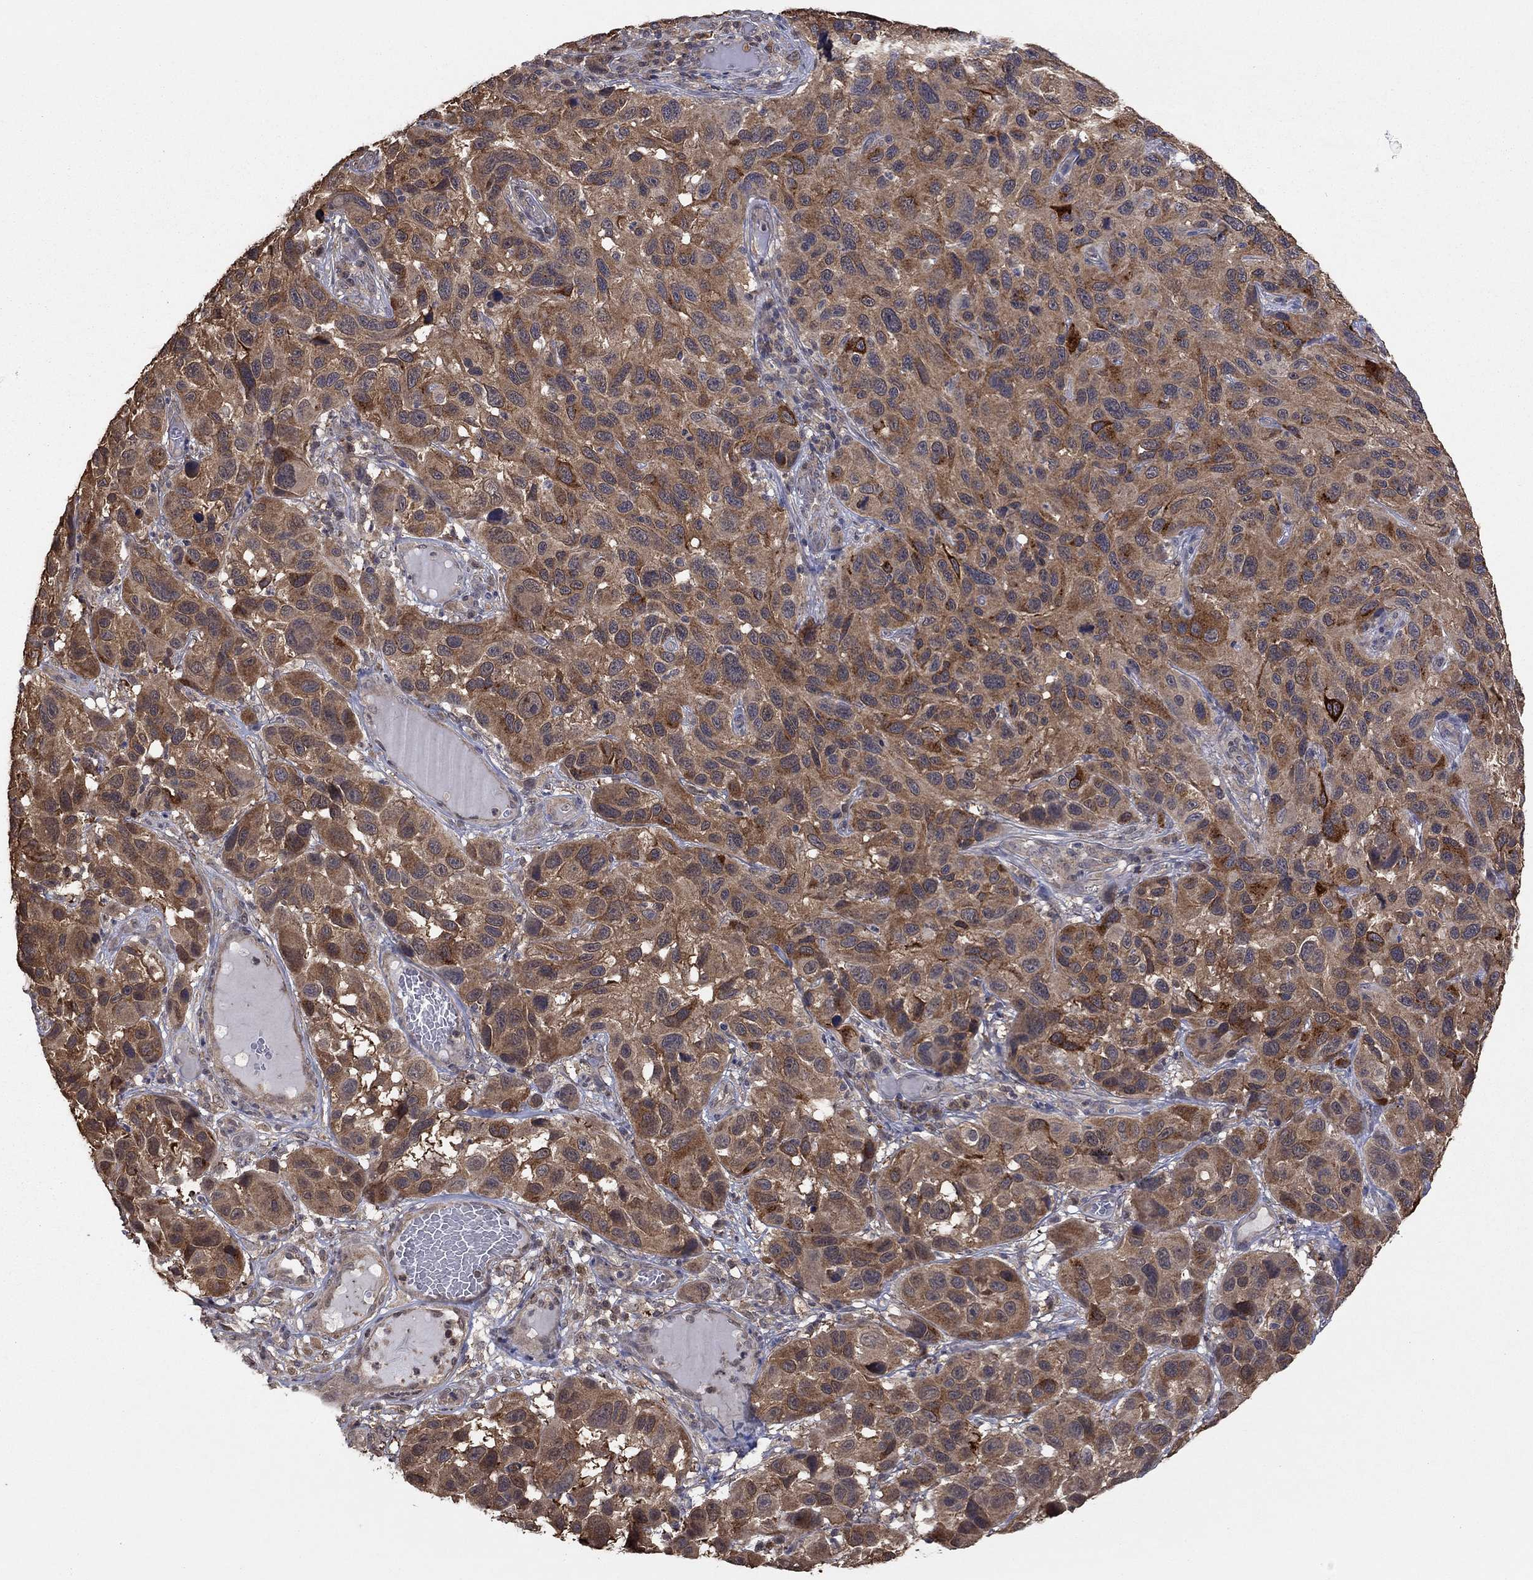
{"staining": {"intensity": "moderate", "quantity": "25%-75%", "location": "cytoplasmic/membranous"}, "tissue": "melanoma", "cell_type": "Tumor cells", "image_type": "cancer", "snomed": [{"axis": "morphology", "description": "Malignant melanoma, NOS"}, {"axis": "topography", "description": "Skin"}], "caption": "Brown immunohistochemical staining in malignant melanoma shows moderate cytoplasmic/membranous expression in approximately 25%-75% of tumor cells.", "gene": "RNF114", "patient": {"sex": "male", "age": 53}}